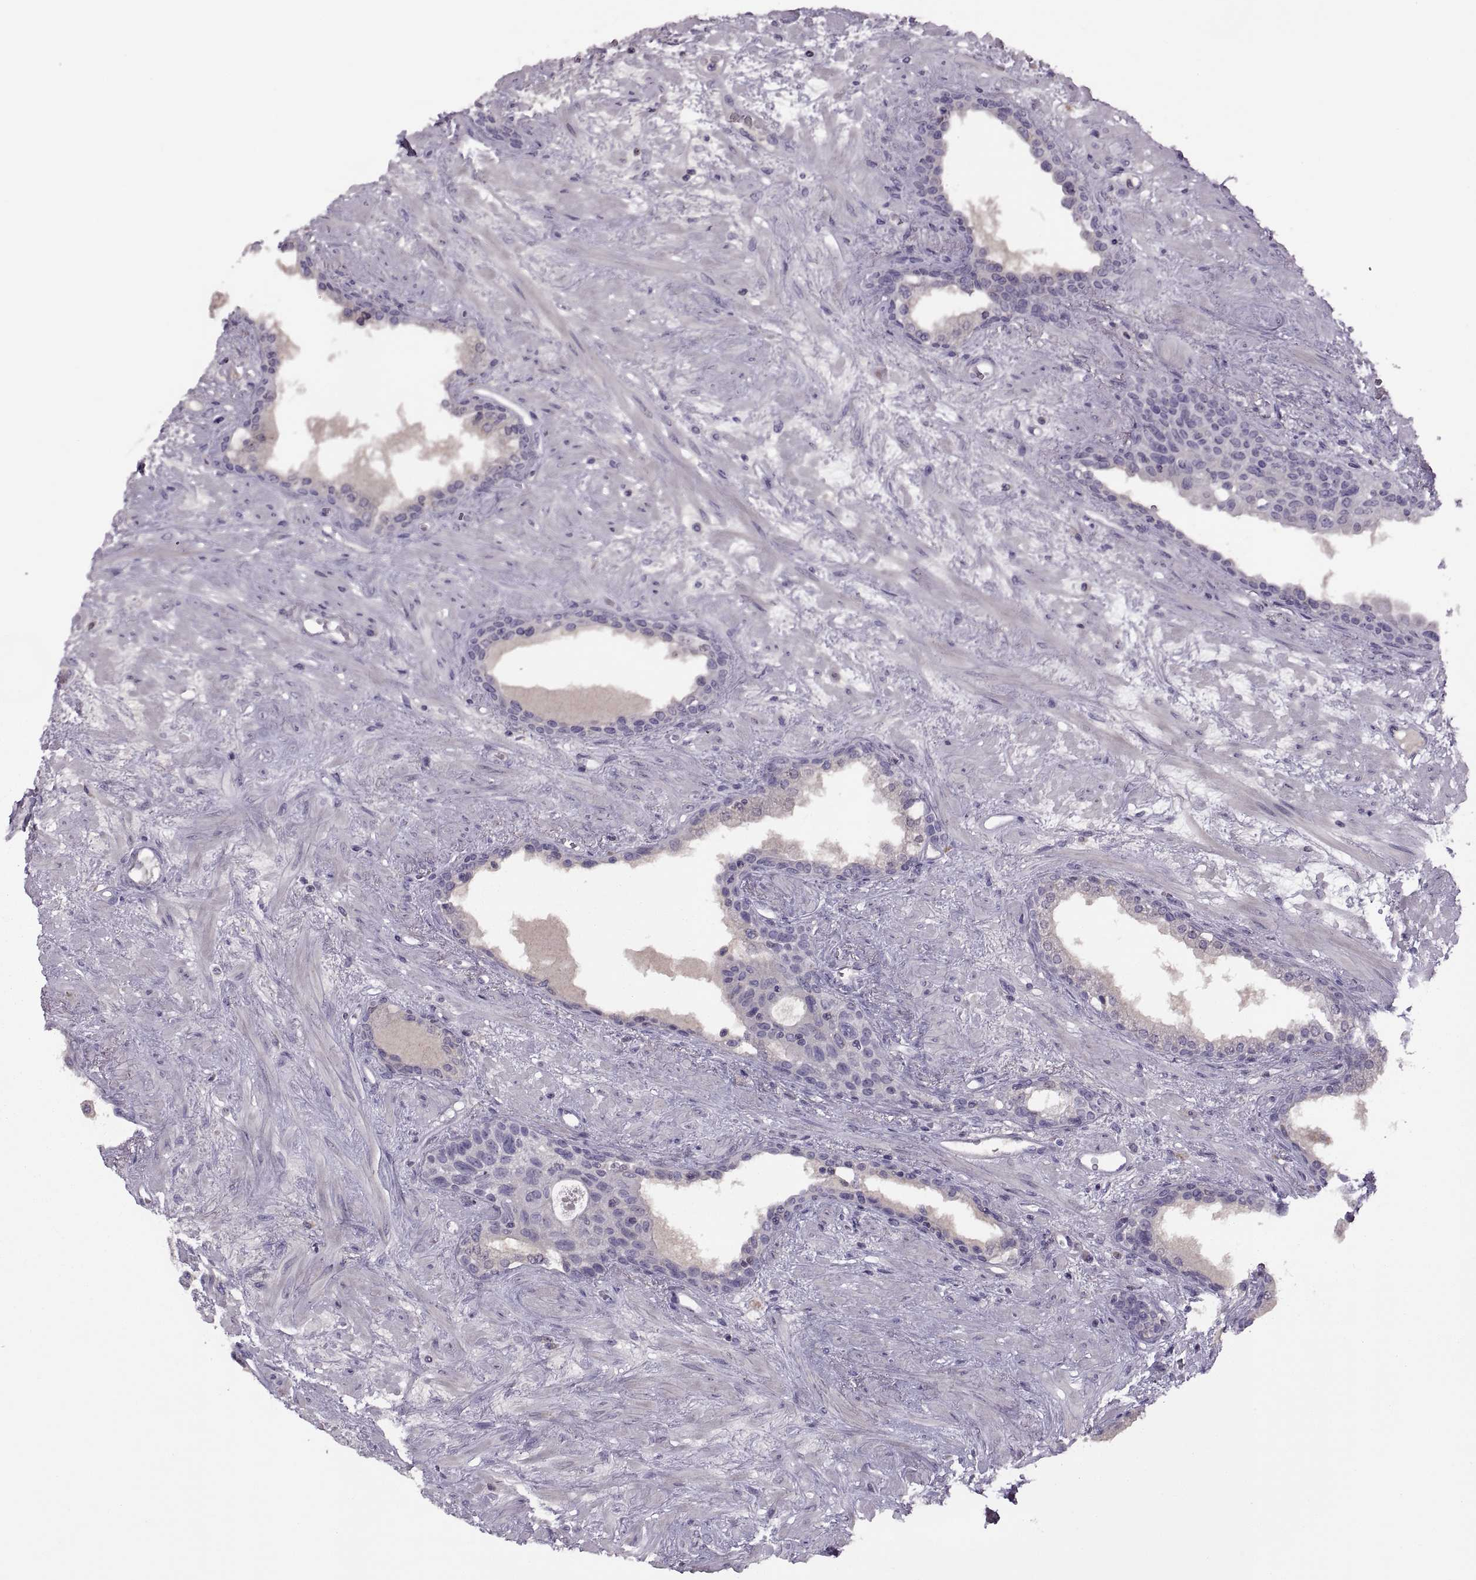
{"staining": {"intensity": "negative", "quantity": "none", "location": "none"}, "tissue": "prostate", "cell_type": "Glandular cells", "image_type": "normal", "snomed": [{"axis": "morphology", "description": "Normal tissue, NOS"}, {"axis": "topography", "description": "Prostate"}], "caption": "Immunohistochemistry micrograph of normal human prostate stained for a protein (brown), which reveals no staining in glandular cells. (Stains: DAB (3,3'-diaminobenzidine) IHC with hematoxylin counter stain, Microscopy: brightfield microscopy at high magnification).", "gene": "RSPH6A", "patient": {"sex": "male", "age": 63}}